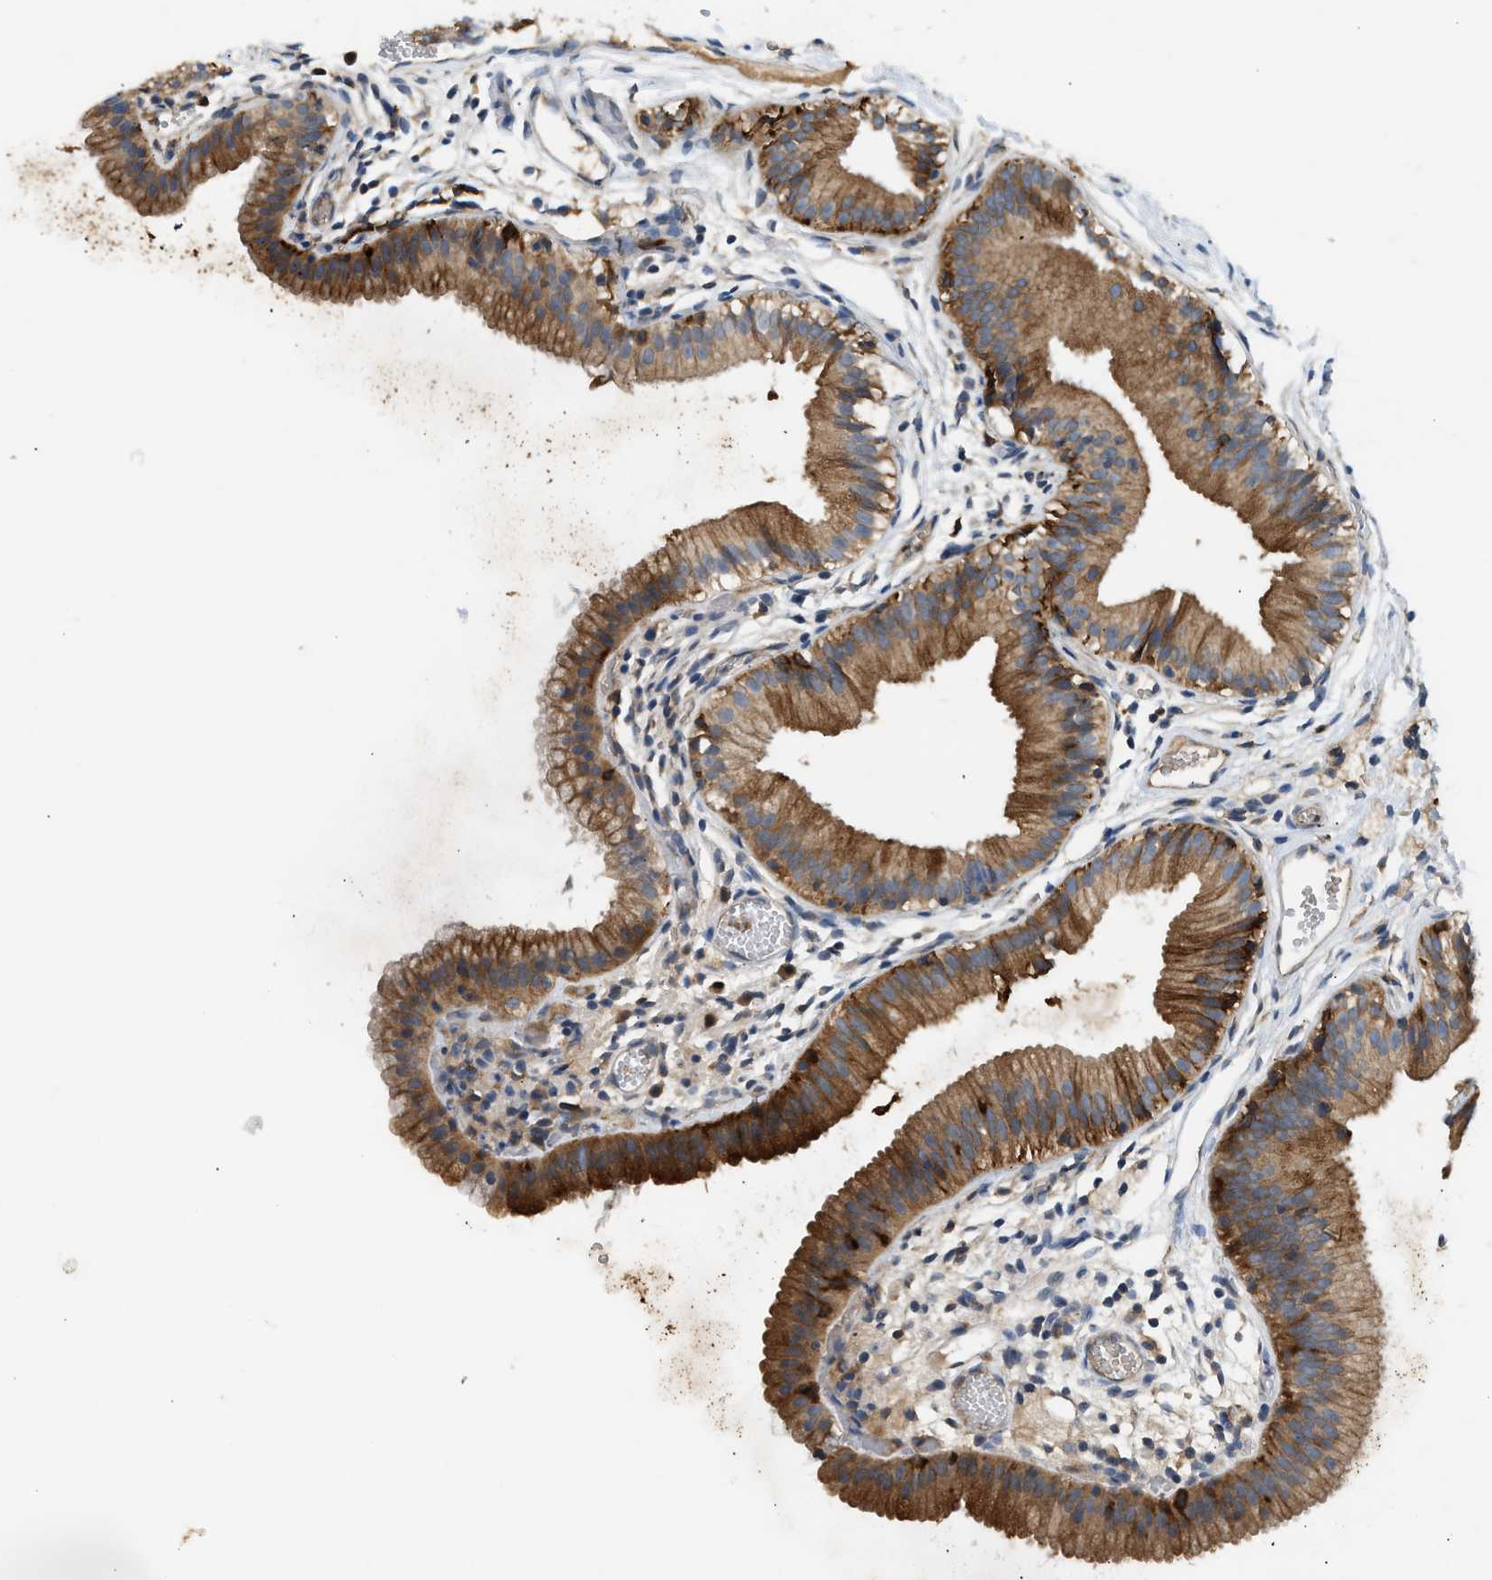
{"staining": {"intensity": "moderate", "quantity": ">75%", "location": "cytoplasmic/membranous"}, "tissue": "gallbladder", "cell_type": "Glandular cells", "image_type": "normal", "snomed": [{"axis": "morphology", "description": "Normal tissue, NOS"}, {"axis": "topography", "description": "Gallbladder"}], "caption": "Glandular cells demonstrate moderate cytoplasmic/membranous staining in about >75% of cells in benign gallbladder. The protein is shown in brown color, while the nuclei are stained blue.", "gene": "RHBDF2", "patient": {"sex": "female", "age": 26}}